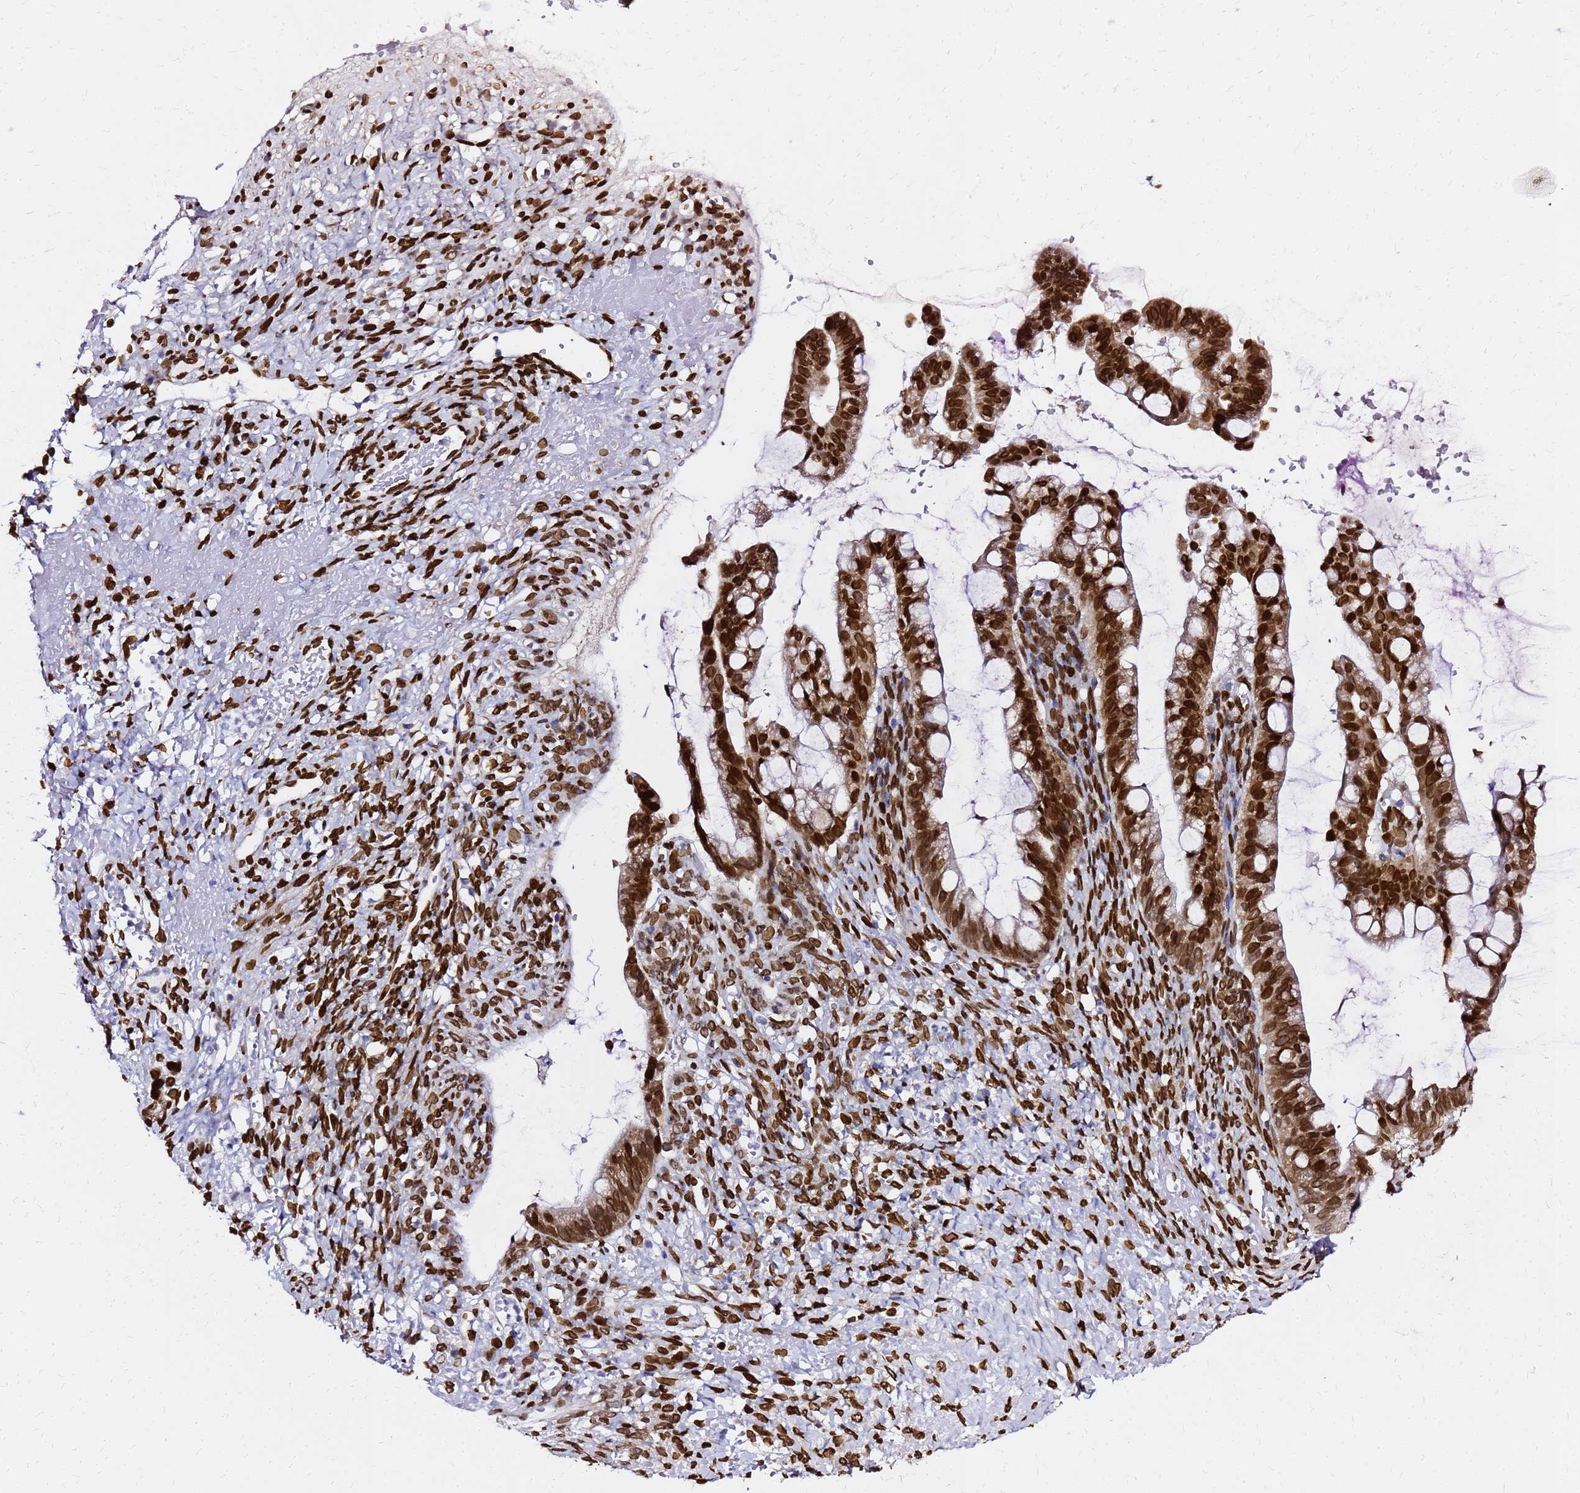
{"staining": {"intensity": "strong", "quantity": ">75%", "location": "nuclear"}, "tissue": "ovarian cancer", "cell_type": "Tumor cells", "image_type": "cancer", "snomed": [{"axis": "morphology", "description": "Cystadenocarcinoma, mucinous, NOS"}, {"axis": "topography", "description": "Ovary"}], "caption": "A micrograph showing strong nuclear expression in about >75% of tumor cells in ovarian mucinous cystadenocarcinoma, as visualized by brown immunohistochemical staining.", "gene": "C6orf141", "patient": {"sex": "female", "age": 73}}